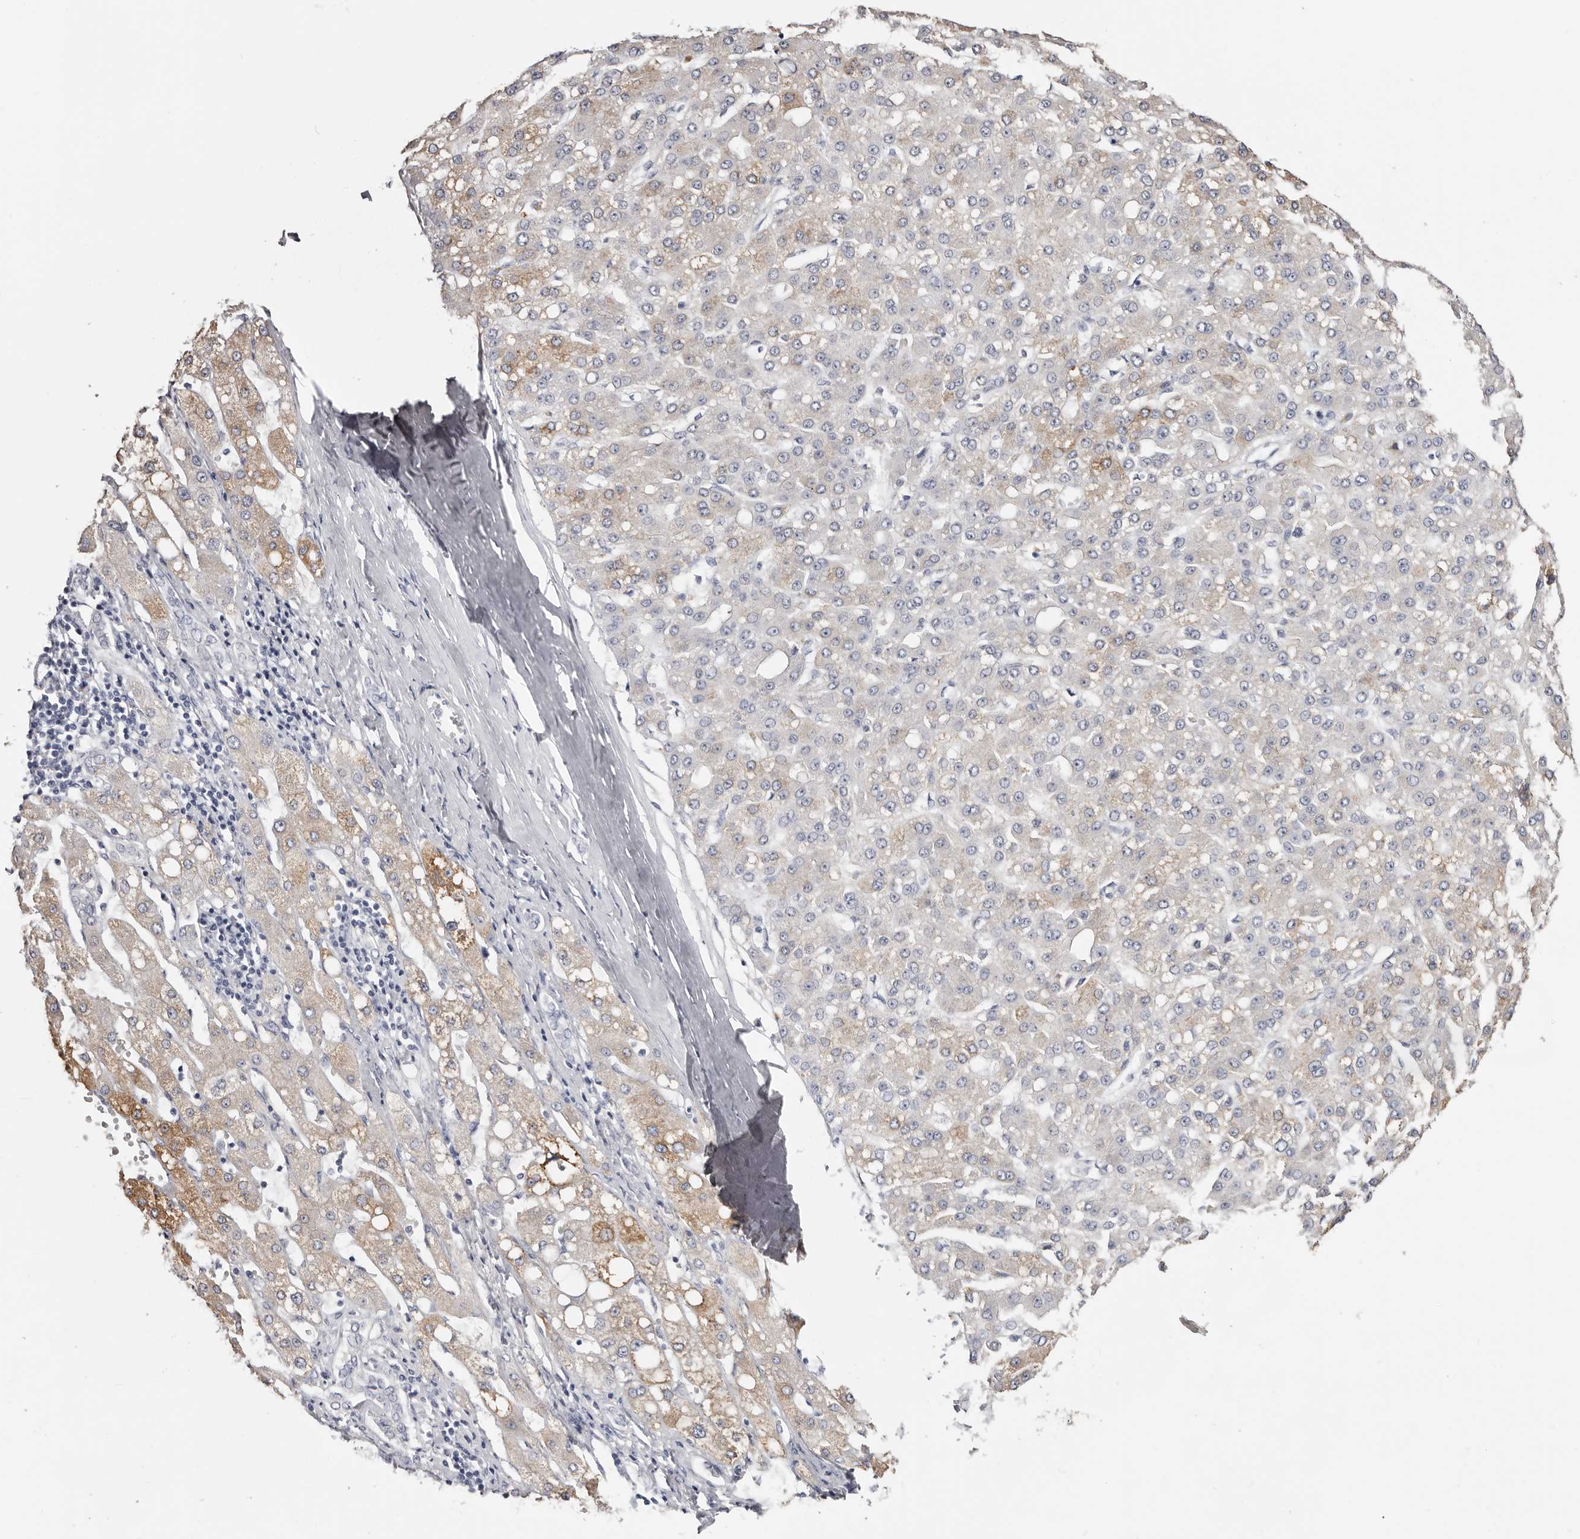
{"staining": {"intensity": "moderate", "quantity": "<25%", "location": "cytoplasmic/membranous"}, "tissue": "liver cancer", "cell_type": "Tumor cells", "image_type": "cancer", "snomed": [{"axis": "morphology", "description": "Carcinoma, Hepatocellular, NOS"}, {"axis": "topography", "description": "Liver"}], "caption": "Immunohistochemistry of human hepatocellular carcinoma (liver) displays low levels of moderate cytoplasmic/membranous positivity in about <25% of tumor cells. The staining was performed using DAB (3,3'-diaminobenzidine) to visualize the protein expression in brown, while the nuclei were stained in blue with hematoxylin (Magnification: 20x).", "gene": "AKNAD1", "patient": {"sex": "male", "age": 67}}